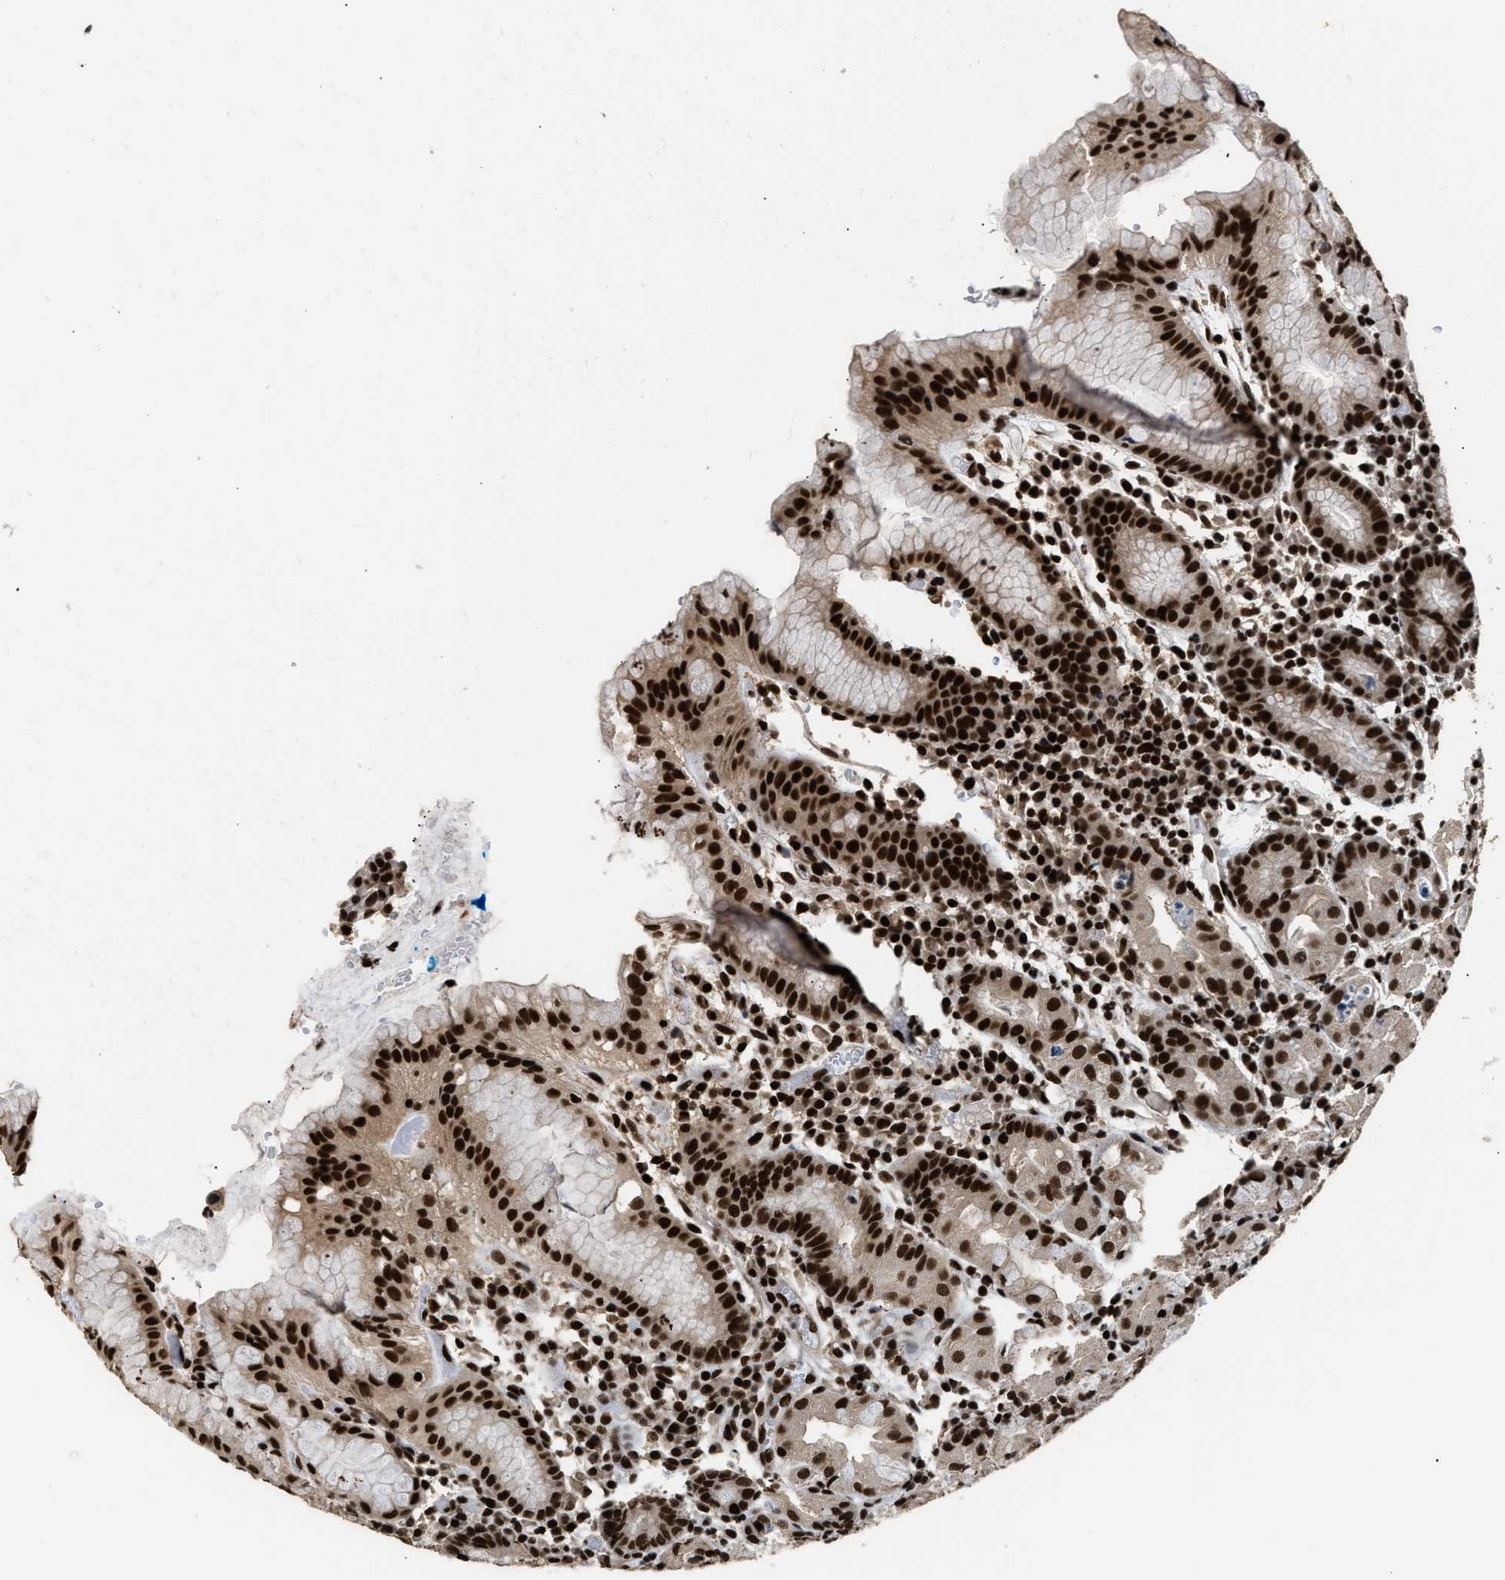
{"staining": {"intensity": "strong", "quantity": ">75%", "location": "nuclear"}, "tissue": "stomach", "cell_type": "Glandular cells", "image_type": "normal", "snomed": [{"axis": "morphology", "description": "Normal tissue, NOS"}, {"axis": "topography", "description": "Stomach"}, {"axis": "topography", "description": "Stomach, lower"}], "caption": "Strong nuclear positivity is seen in approximately >75% of glandular cells in unremarkable stomach. (brown staining indicates protein expression, while blue staining denotes nuclei).", "gene": "RAD21", "patient": {"sex": "female", "age": 75}}